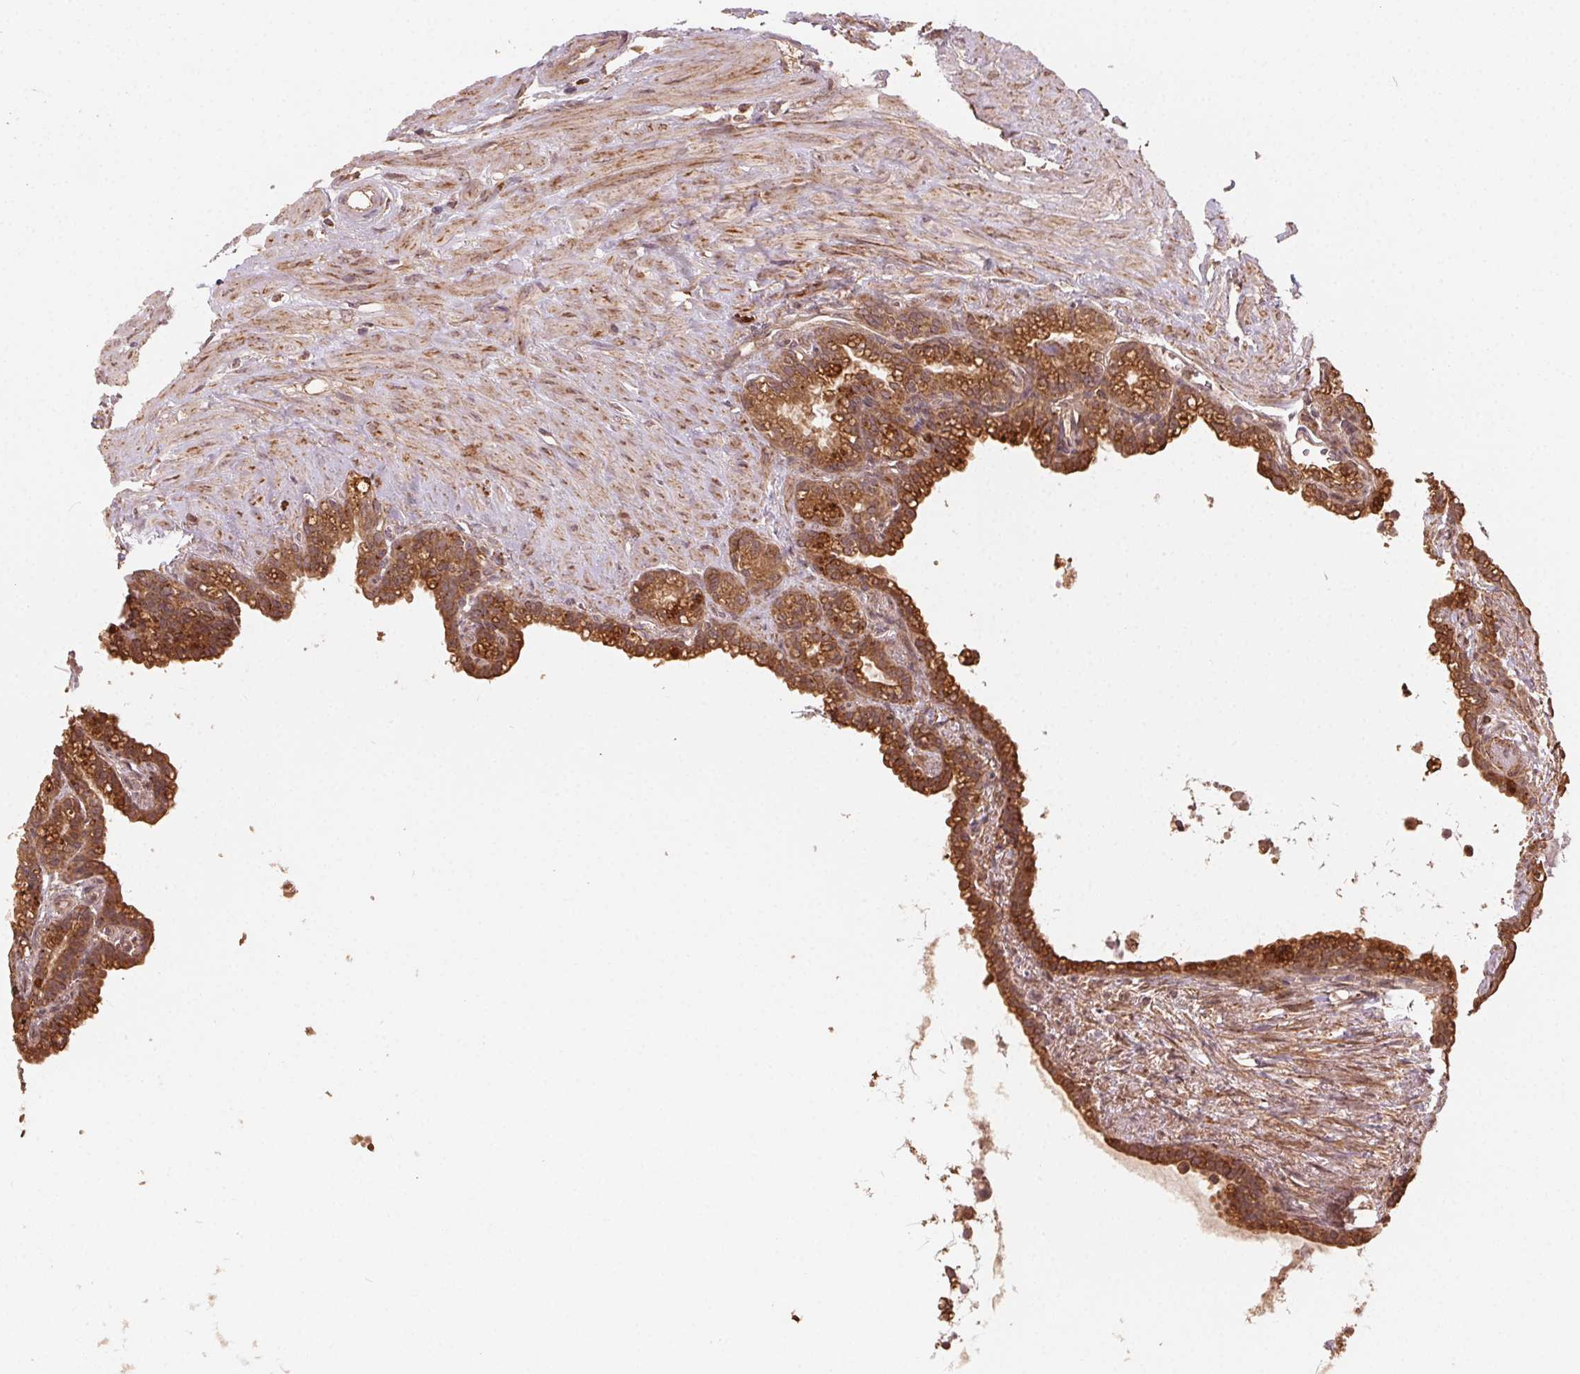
{"staining": {"intensity": "strong", "quantity": ">75%", "location": "cytoplasmic/membranous"}, "tissue": "seminal vesicle", "cell_type": "Glandular cells", "image_type": "normal", "snomed": [{"axis": "morphology", "description": "Normal tissue, NOS"}, {"axis": "topography", "description": "Seminal veicle"}], "caption": "A high-resolution photomicrograph shows immunohistochemistry staining of benign seminal vesicle, which exhibits strong cytoplasmic/membranous staining in about >75% of glandular cells. The protein is shown in brown color, while the nuclei are stained blue.", "gene": "WBP2", "patient": {"sex": "male", "age": 76}}